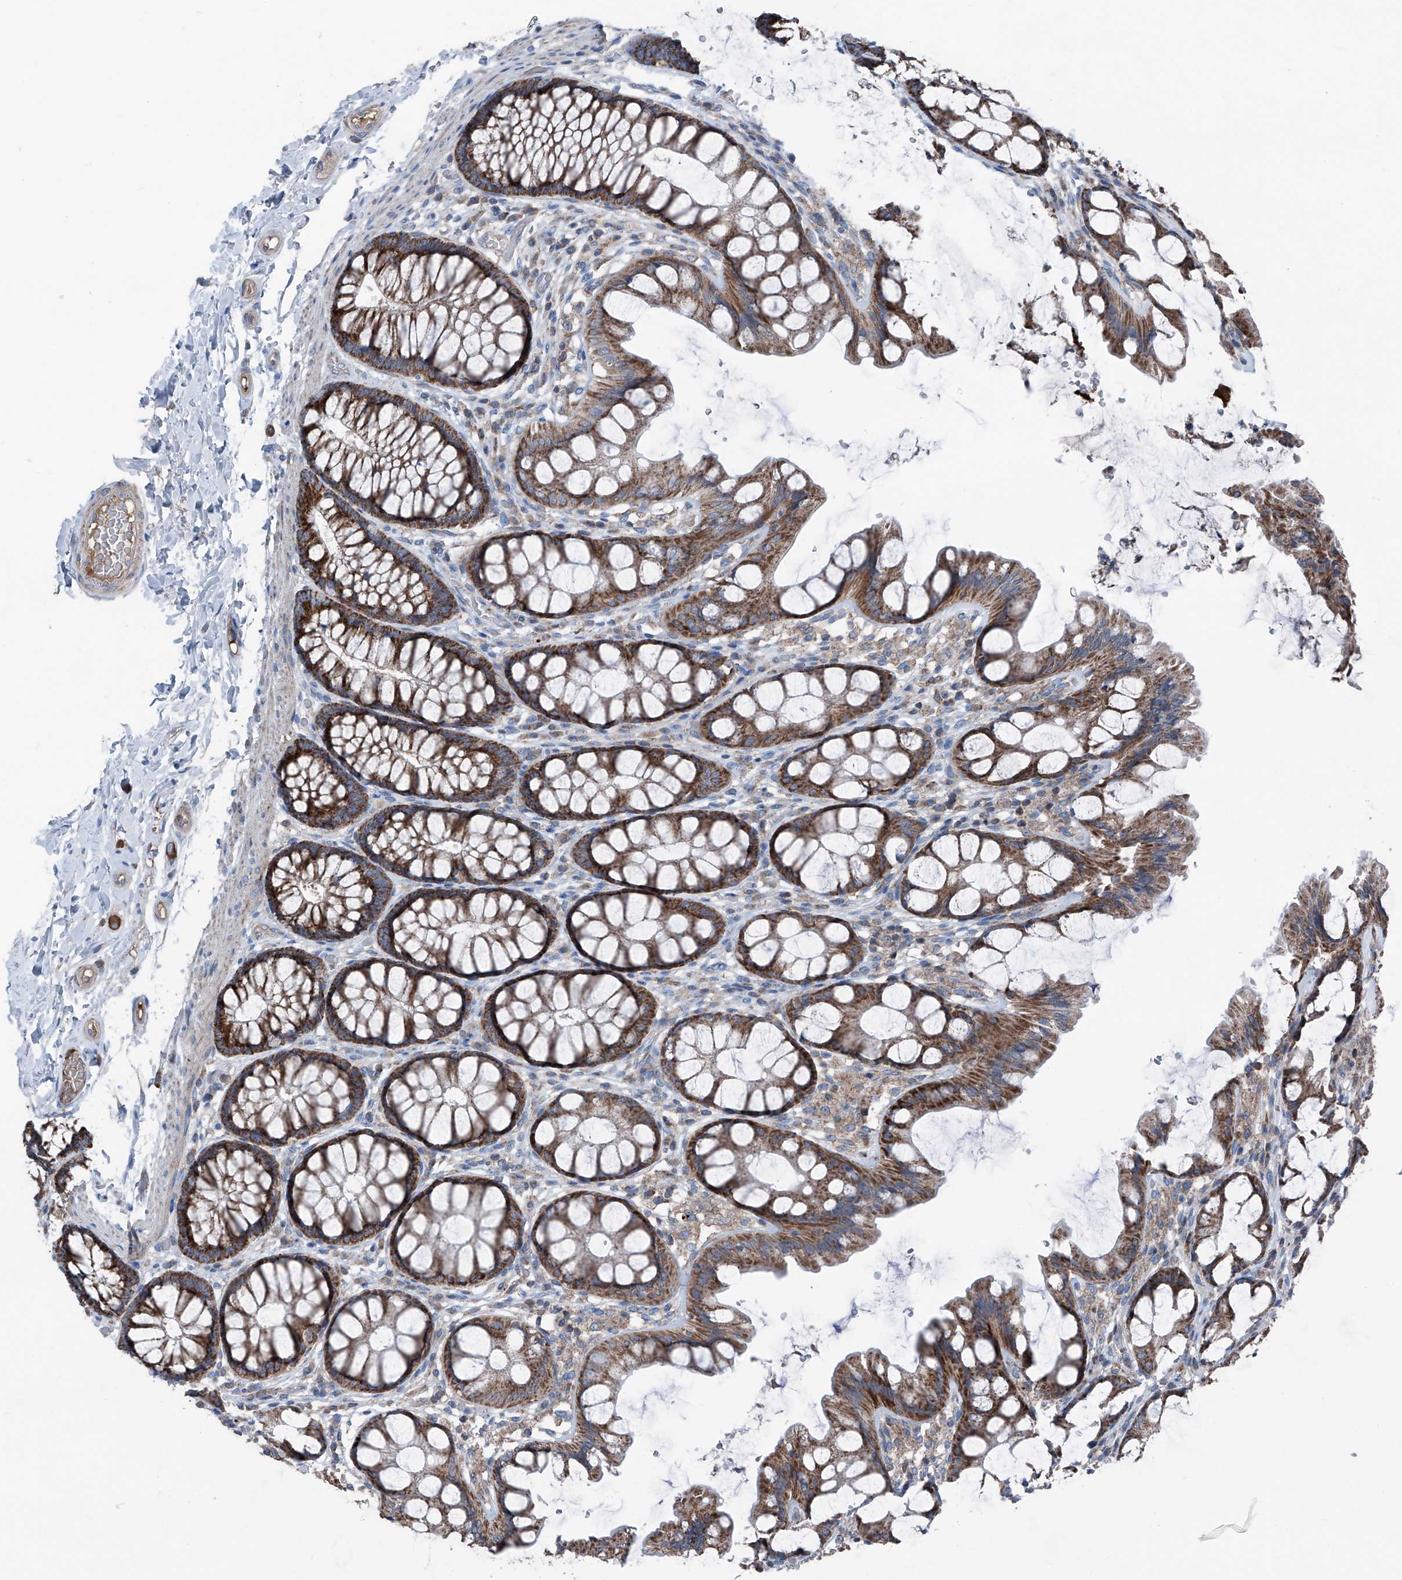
{"staining": {"intensity": "moderate", "quantity": ">75%", "location": "cytoplasmic/membranous"}, "tissue": "colon", "cell_type": "Endothelial cells", "image_type": "normal", "snomed": [{"axis": "morphology", "description": "Normal tissue, NOS"}, {"axis": "topography", "description": "Colon"}], "caption": "The immunohistochemical stain labels moderate cytoplasmic/membranous positivity in endothelial cells of unremarkable colon. (Brightfield microscopy of DAB IHC at high magnification).", "gene": "GPAT3", "patient": {"sex": "male", "age": 47}}